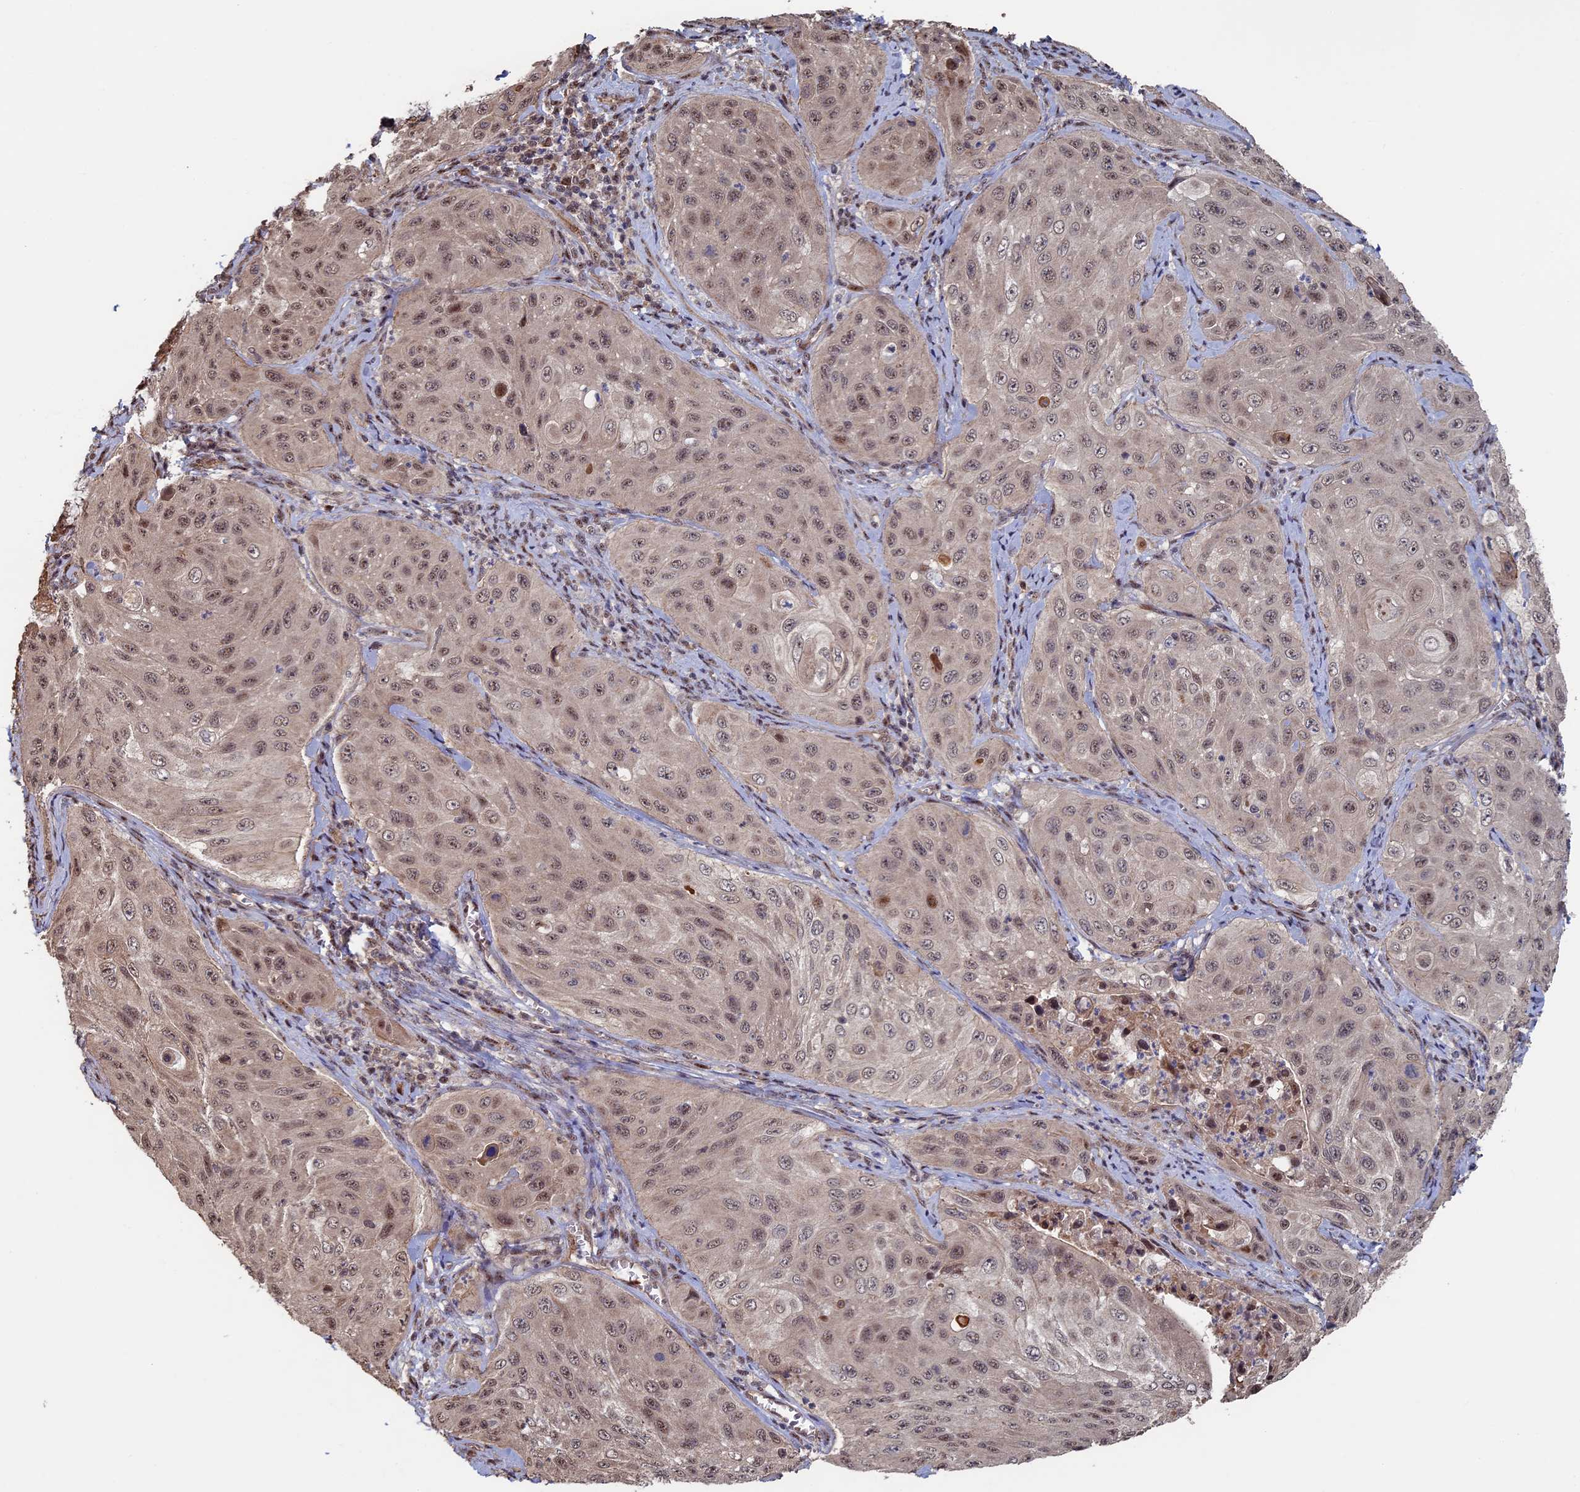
{"staining": {"intensity": "moderate", "quantity": ">75%", "location": "nuclear"}, "tissue": "cervical cancer", "cell_type": "Tumor cells", "image_type": "cancer", "snomed": [{"axis": "morphology", "description": "Squamous cell carcinoma, NOS"}, {"axis": "topography", "description": "Cervix"}], "caption": "DAB (3,3'-diaminobenzidine) immunohistochemical staining of squamous cell carcinoma (cervical) shows moderate nuclear protein expression in approximately >75% of tumor cells.", "gene": "KIAA1328", "patient": {"sex": "female", "age": 42}}